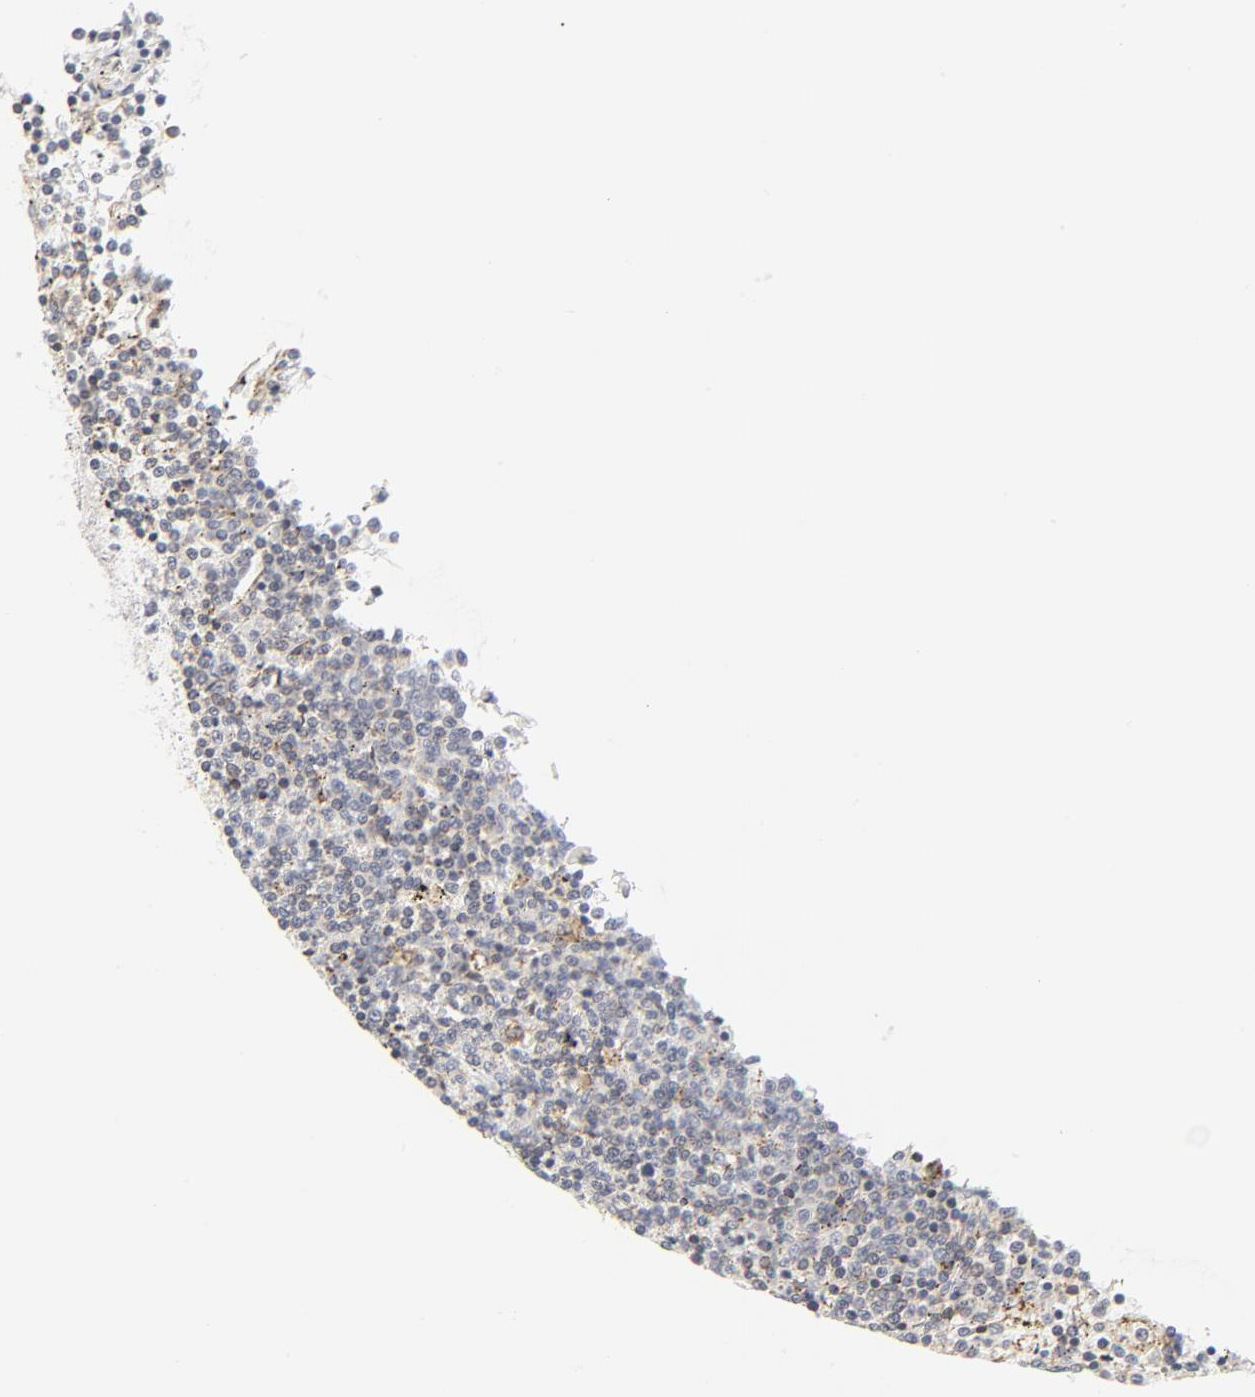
{"staining": {"intensity": "negative", "quantity": "none", "location": "none"}, "tissue": "lymphoma", "cell_type": "Tumor cells", "image_type": "cancer", "snomed": [{"axis": "morphology", "description": "Malignant lymphoma, non-Hodgkin's type, Low grade"}, {"axis": "topography", "description": "Spleen"}], "caption": "Protein analysis of lymphoma reveals no significant expression in tumor cells.", "gene": "LRP6", "patient": {"sex": "female", "age": 50}}